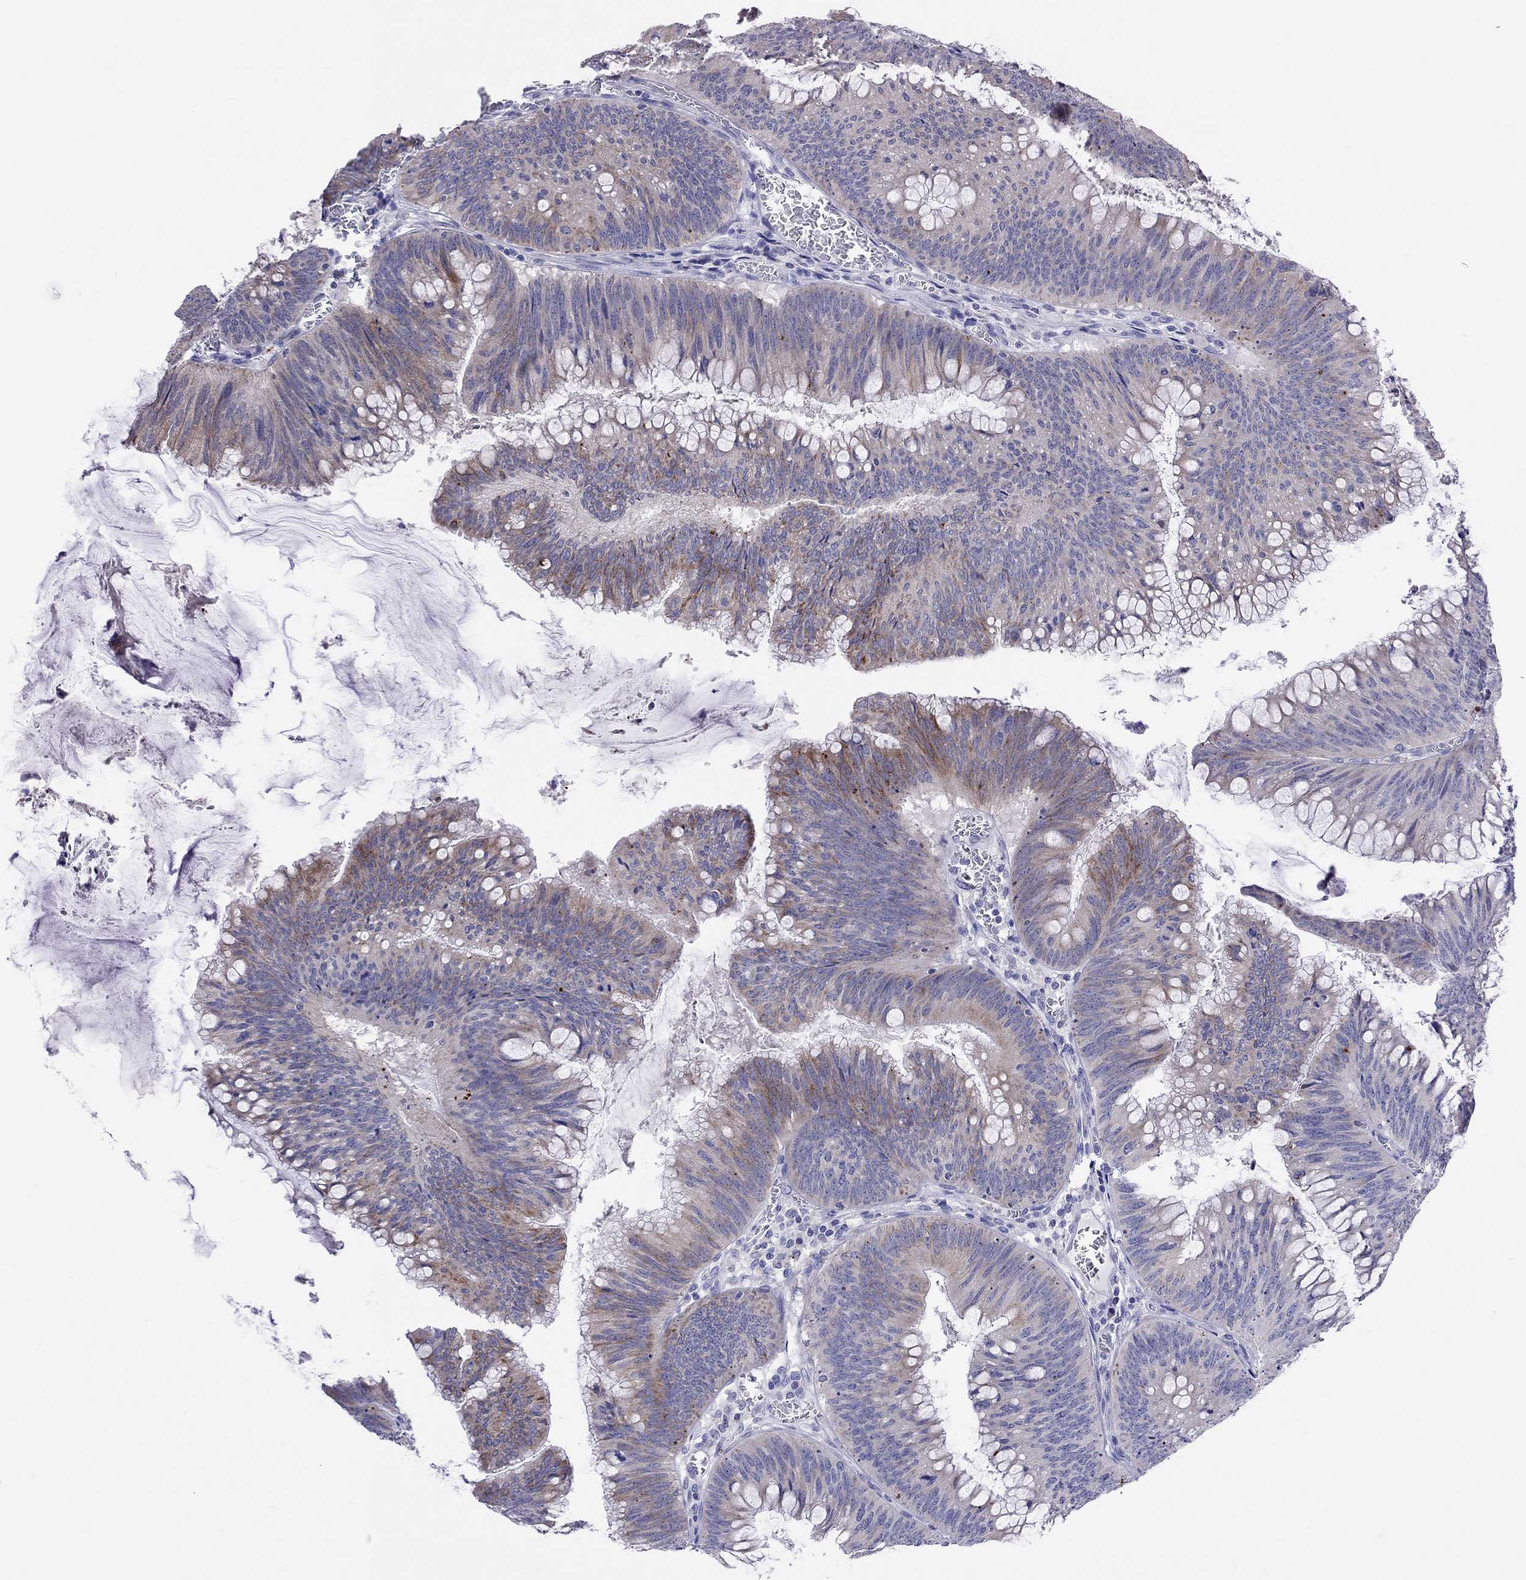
{"staining": {"intensity": "weak", "quantity": "<25%", "location": "cytoplasmic/membranous"}, "tissue": "colorectal cancer", "cell_type": "Tumor cells", "image_type": "cancer", "snomed": [{"axis": "morphology", "description": "Adenocarcinoma, NOS"}, {"axis": "topography", "description": "Rectum"}], "caption": "There is no significant expression in tumor cells of colorectal adenocarcinoma. (Stains: DAB IHC with hematoxylin counter stain, Microscopy: brightfield microscopy at high magnification).", "gene": "COL9A1", "patient": {"sex": "female", "age": 72}}